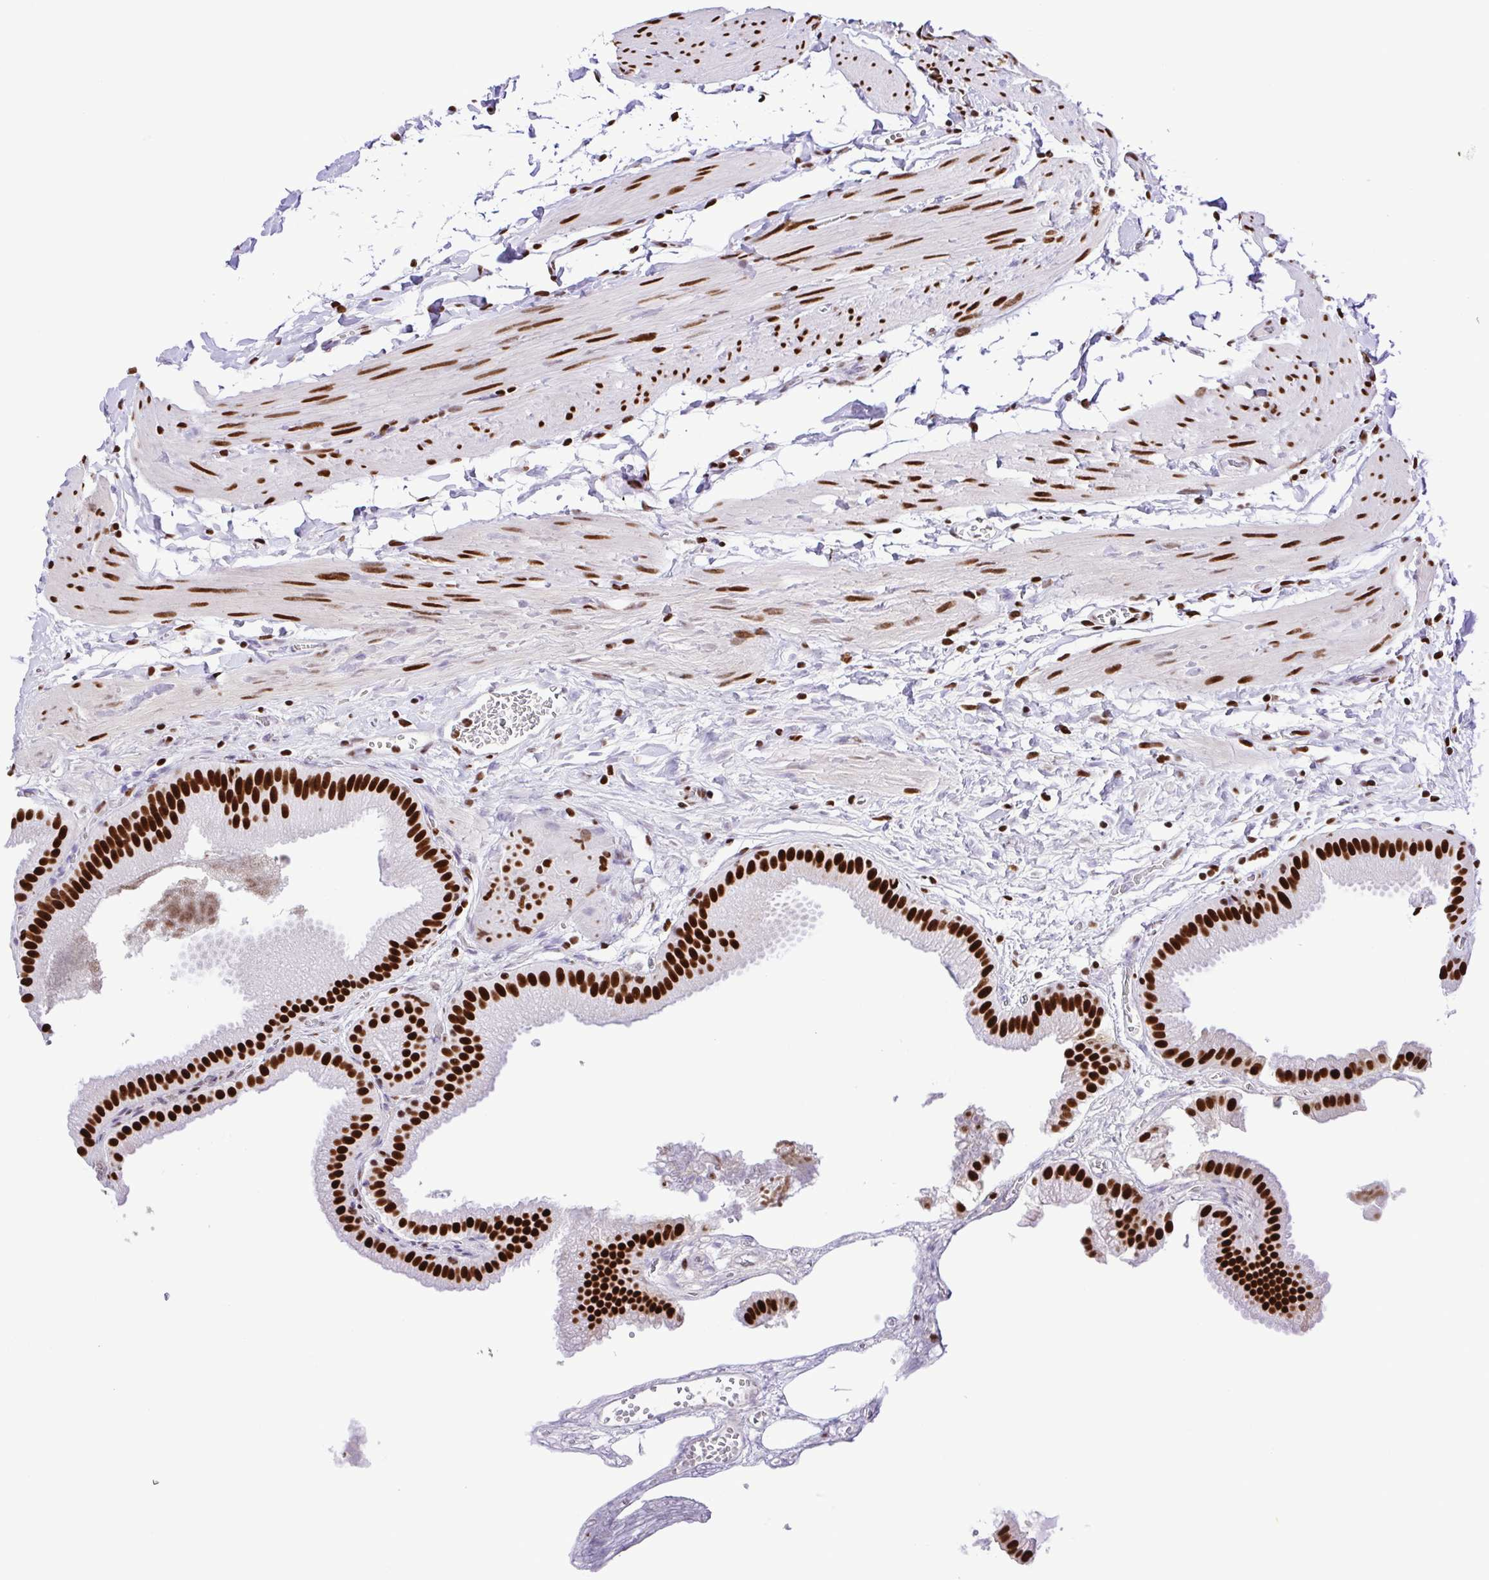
{"staining": {"intensity": "strong", "quantity": ">75%", "location": "nuclear"}, "tissue": "gallbladder", "cell_type": "Glandular cells", "image_type": "normal", "snomed": [{"axis": "morphology", "description": "Normal tissue, NOS"}, {"axis": "topography", "description": "Gallbladder"}], "caption": "Immunohistochemical staining of benign gallbladder displays >75% levels of strong nuclear protein expression in approximately >75% of glandular cells. (DAB IHC with brightfield microscopy, high magnification).", "gene": "TRIM28", "patient": {"sex": "female", "age": 63}}